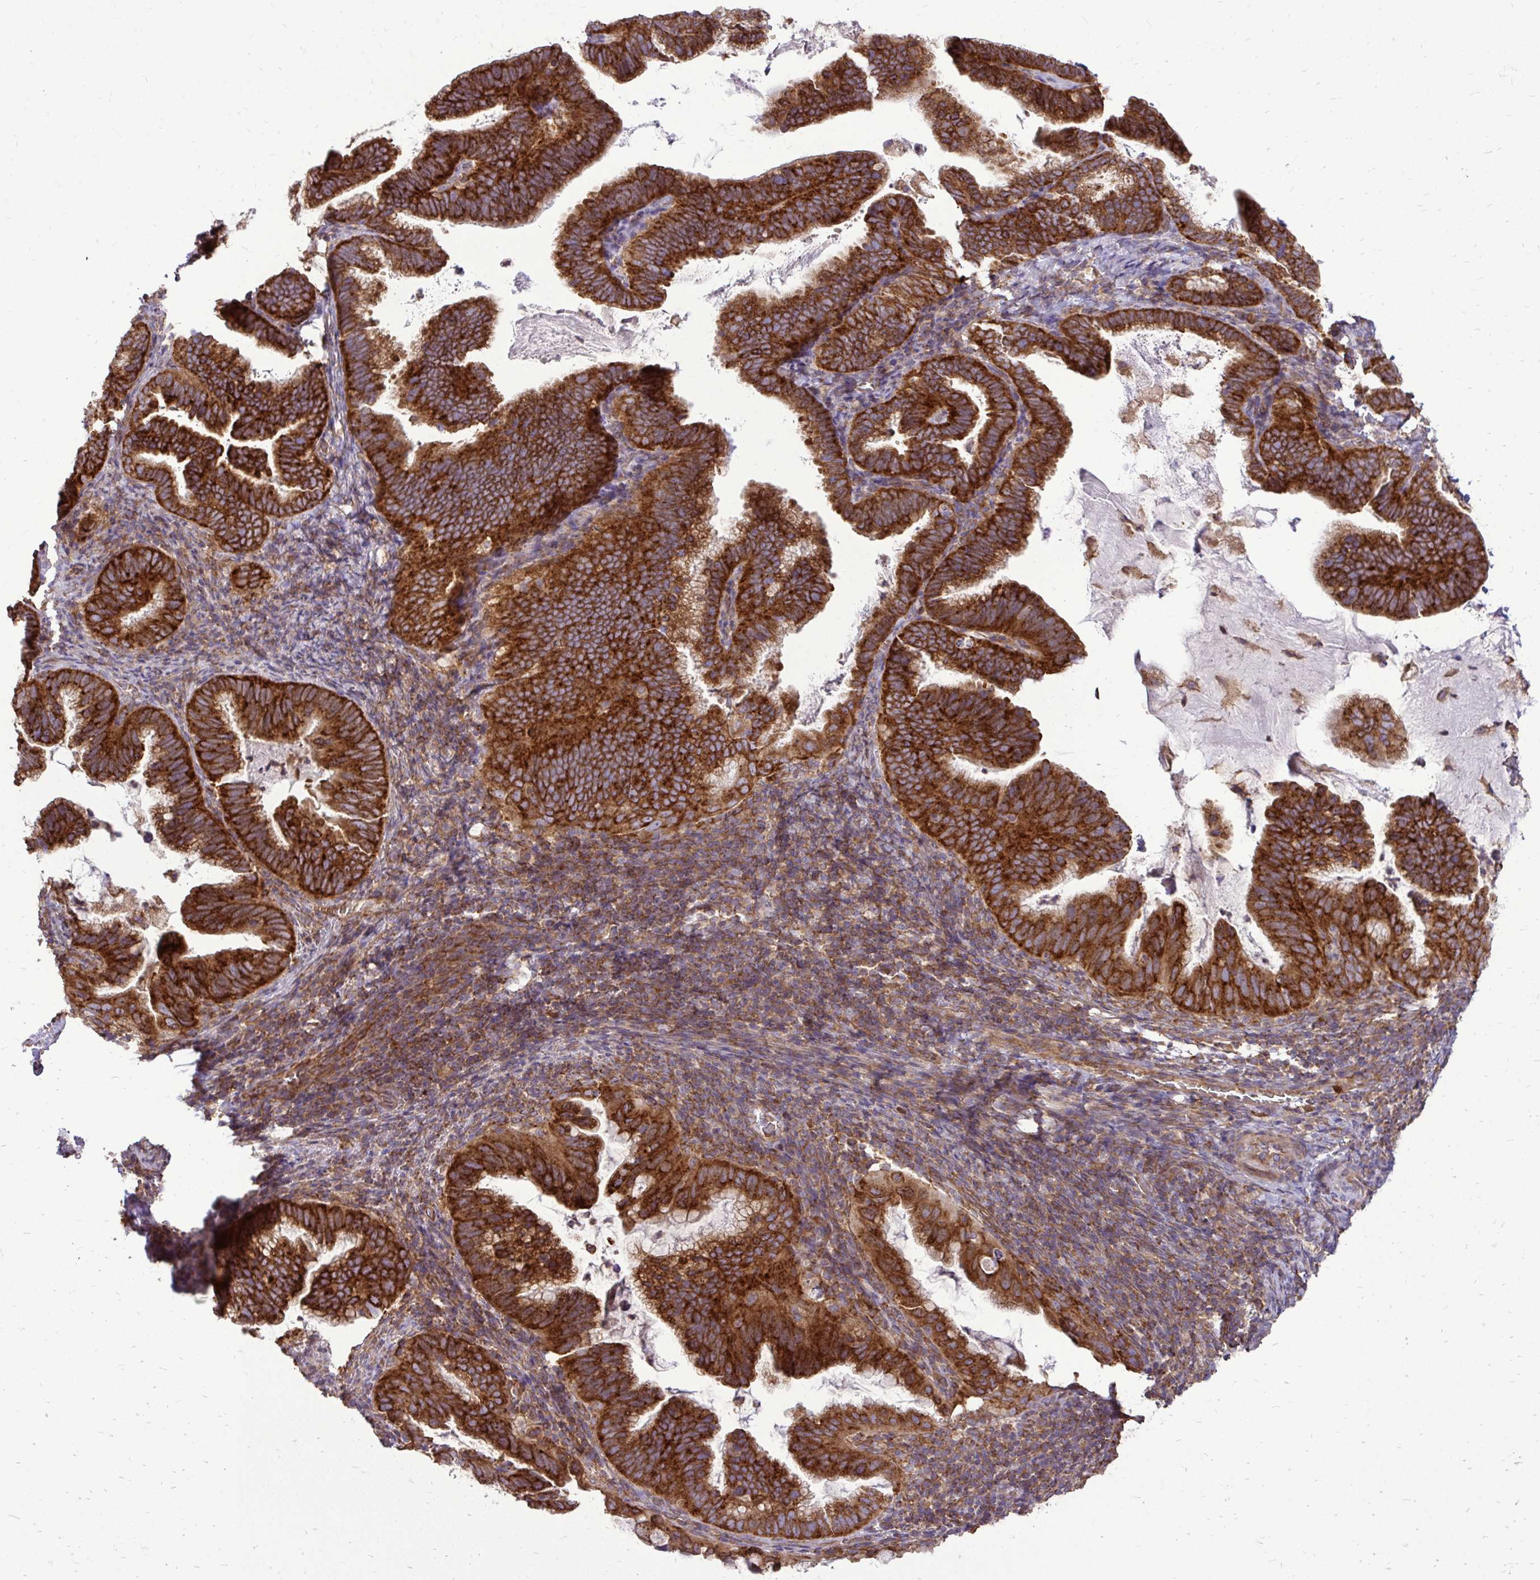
{"staining": {"intensity": "strong", "quantity": ">75%", "location": "cytoplasmic/membranous"}, "tissue": "cervical cancer", "cell_type": "Tumor cells", "image_type": "cancer", "snomed": [{"axis": "morphology", "description": "Adenocarcinoma, NOS"}, {"axis": "topography", "description": "Cervix"}], "caption": "The image displays staining of cervical cancer (adenocarcinoma), revealing strong cytoplasmic/membranous protein positivity (brown color) within tumor cells. (Brightfield microscopy of DAB IHC at high magnification).", "gene": "FMR1", "patient": {"sex": "female", "age": 61}}